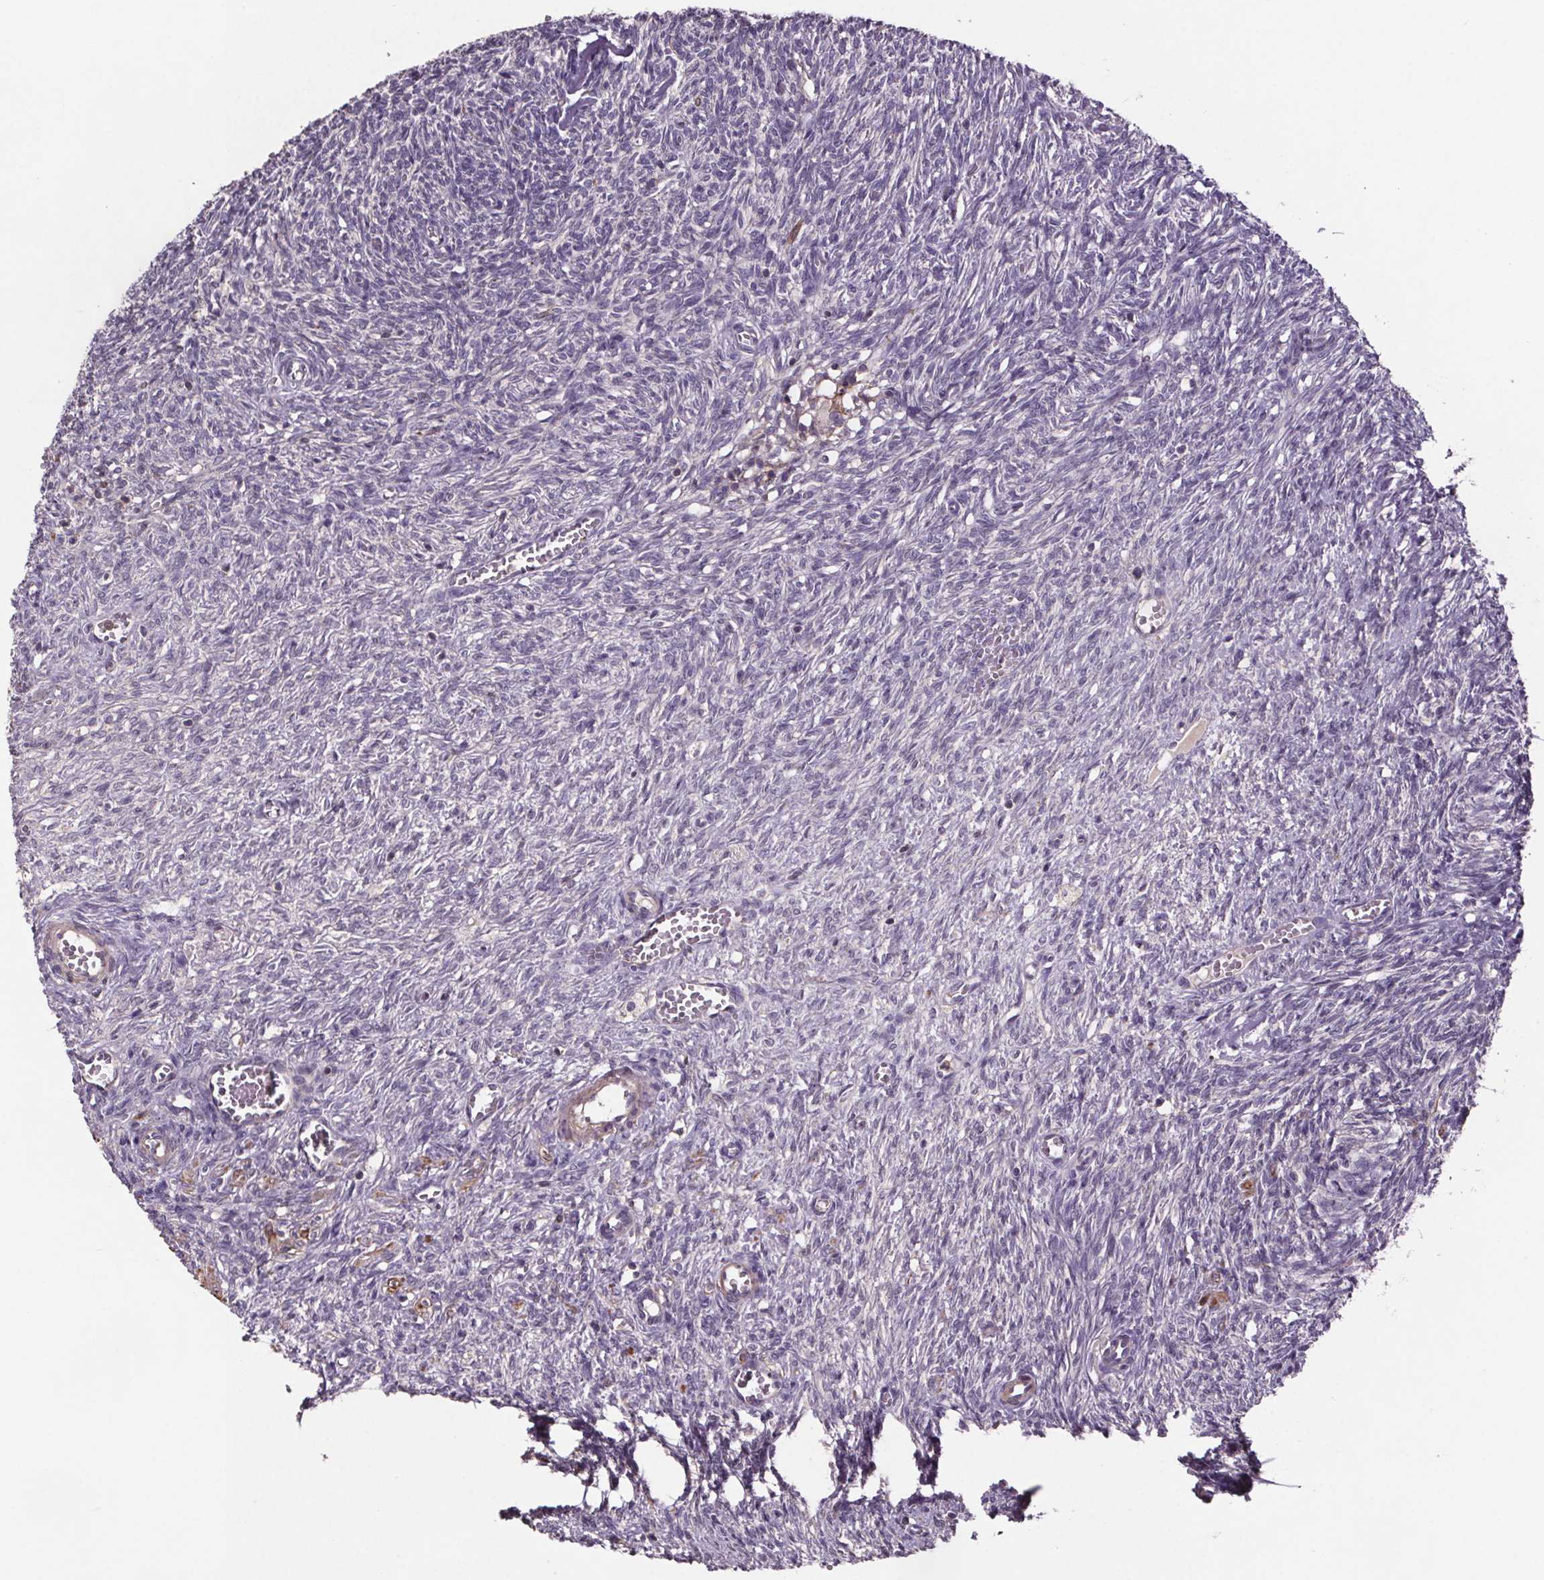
{"staining": {"intensity": "negative", "quantity": "none", "location": "none"}, "tissue": "ovary", "cell_type": "Ovarian stroma cells", "image_type": "normal", "snomed": [{"axis": "morphology", "description": "Normal tissue, NOS"}, {"axis": "topography", "description": "Ovary"}], "caption": "DAB immunohistochemical staining of benign human ovary demonstrates no significant expression in ovarian stroma cells.", "gene": "CLN3", "patient": {"sex": "female", "age": 46}}